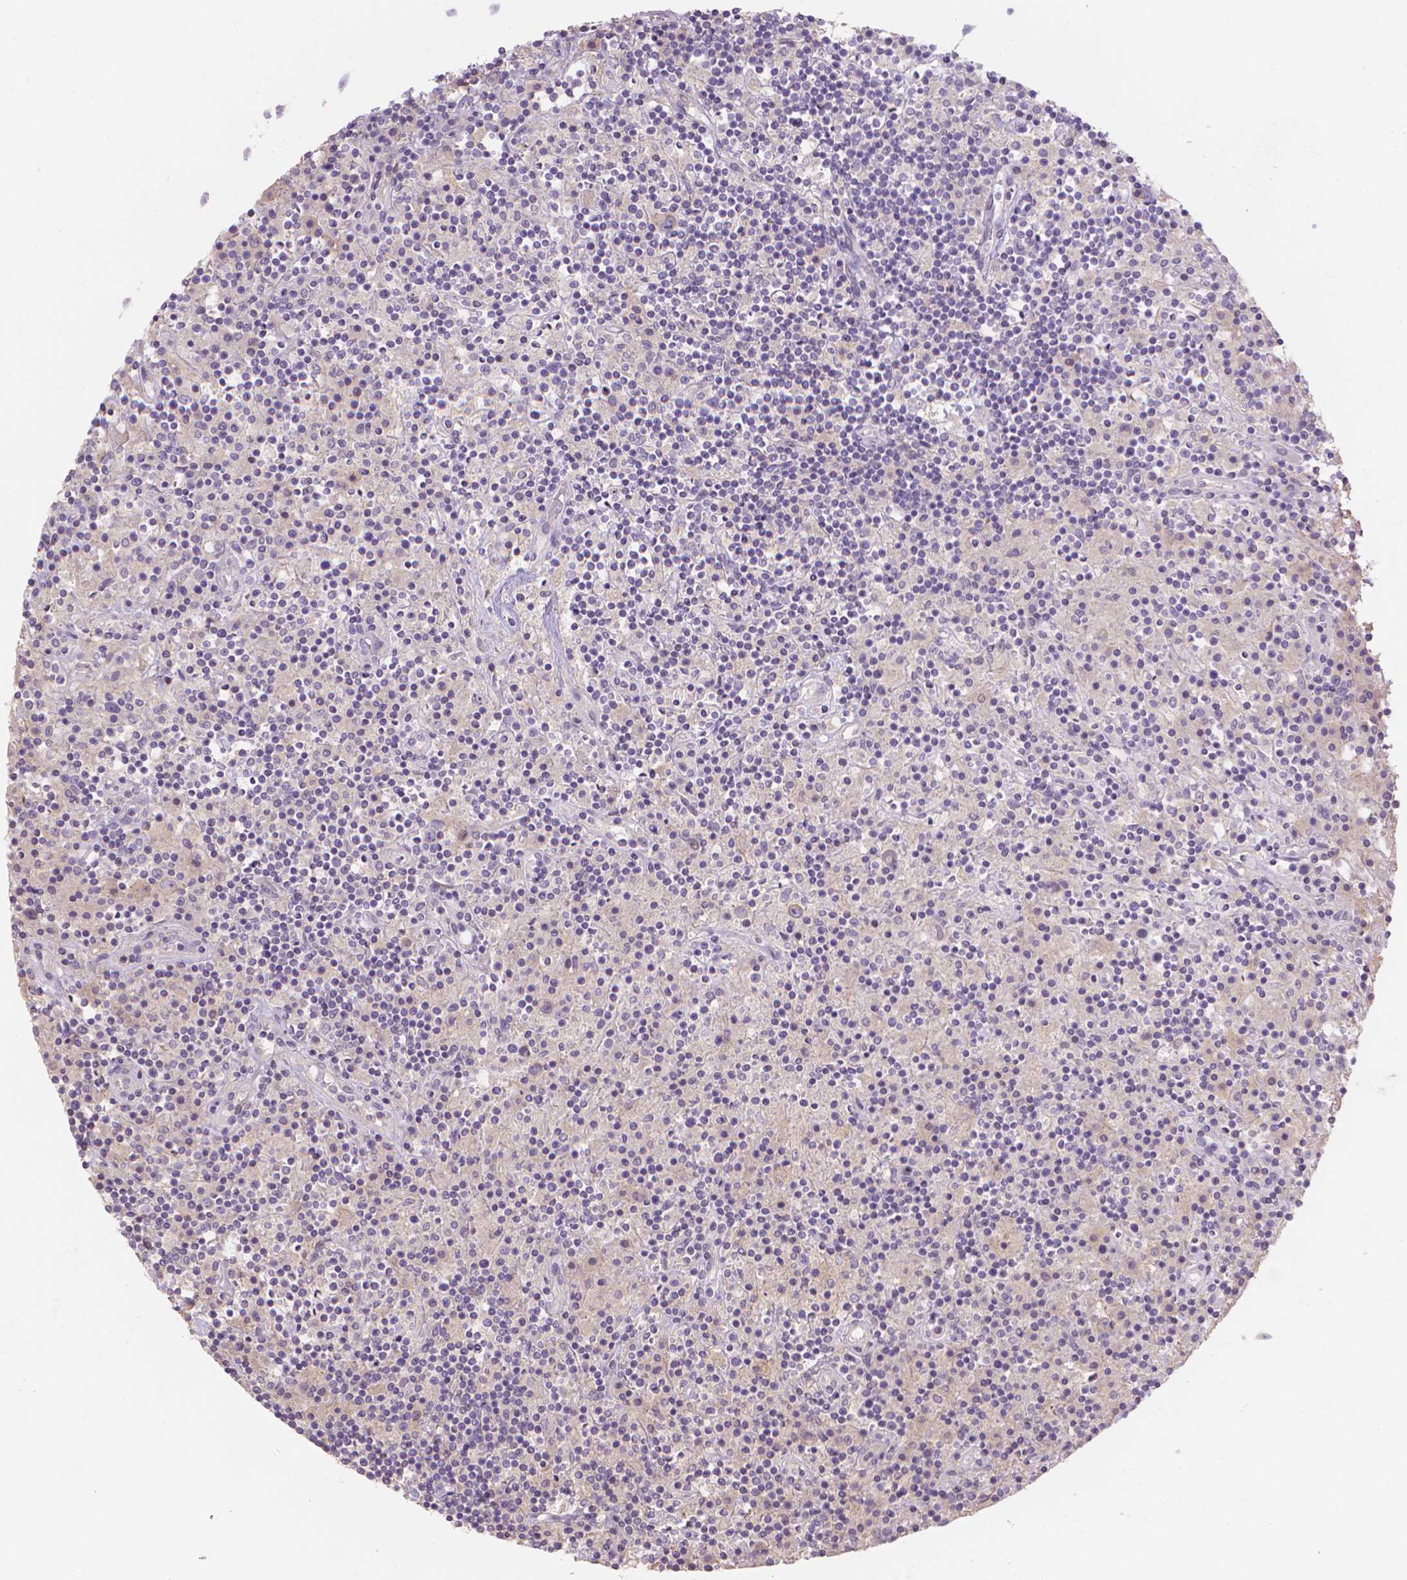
{"staining": {"intensity": "negative", "quantity": "none", "location": "none"}, "tissue": "lymphoma", "cell_type": "Tumor cells", "image_type": "cancer", "snomed": [{"axis": "morphology", "description": "Hodgkin's disease, NOS"}, {"axis": "topography", "description": "Lymph node"}], "caption": "A photomicrograph of lymphoma stained for a protein reveals no brown staining in tumor cells. The staining is performed using DAB brown chromogen with nuclei counter-stained in using hematoxylin.", "gene": "PRDM13", "patient": {"sex": "male", "age": 70}}